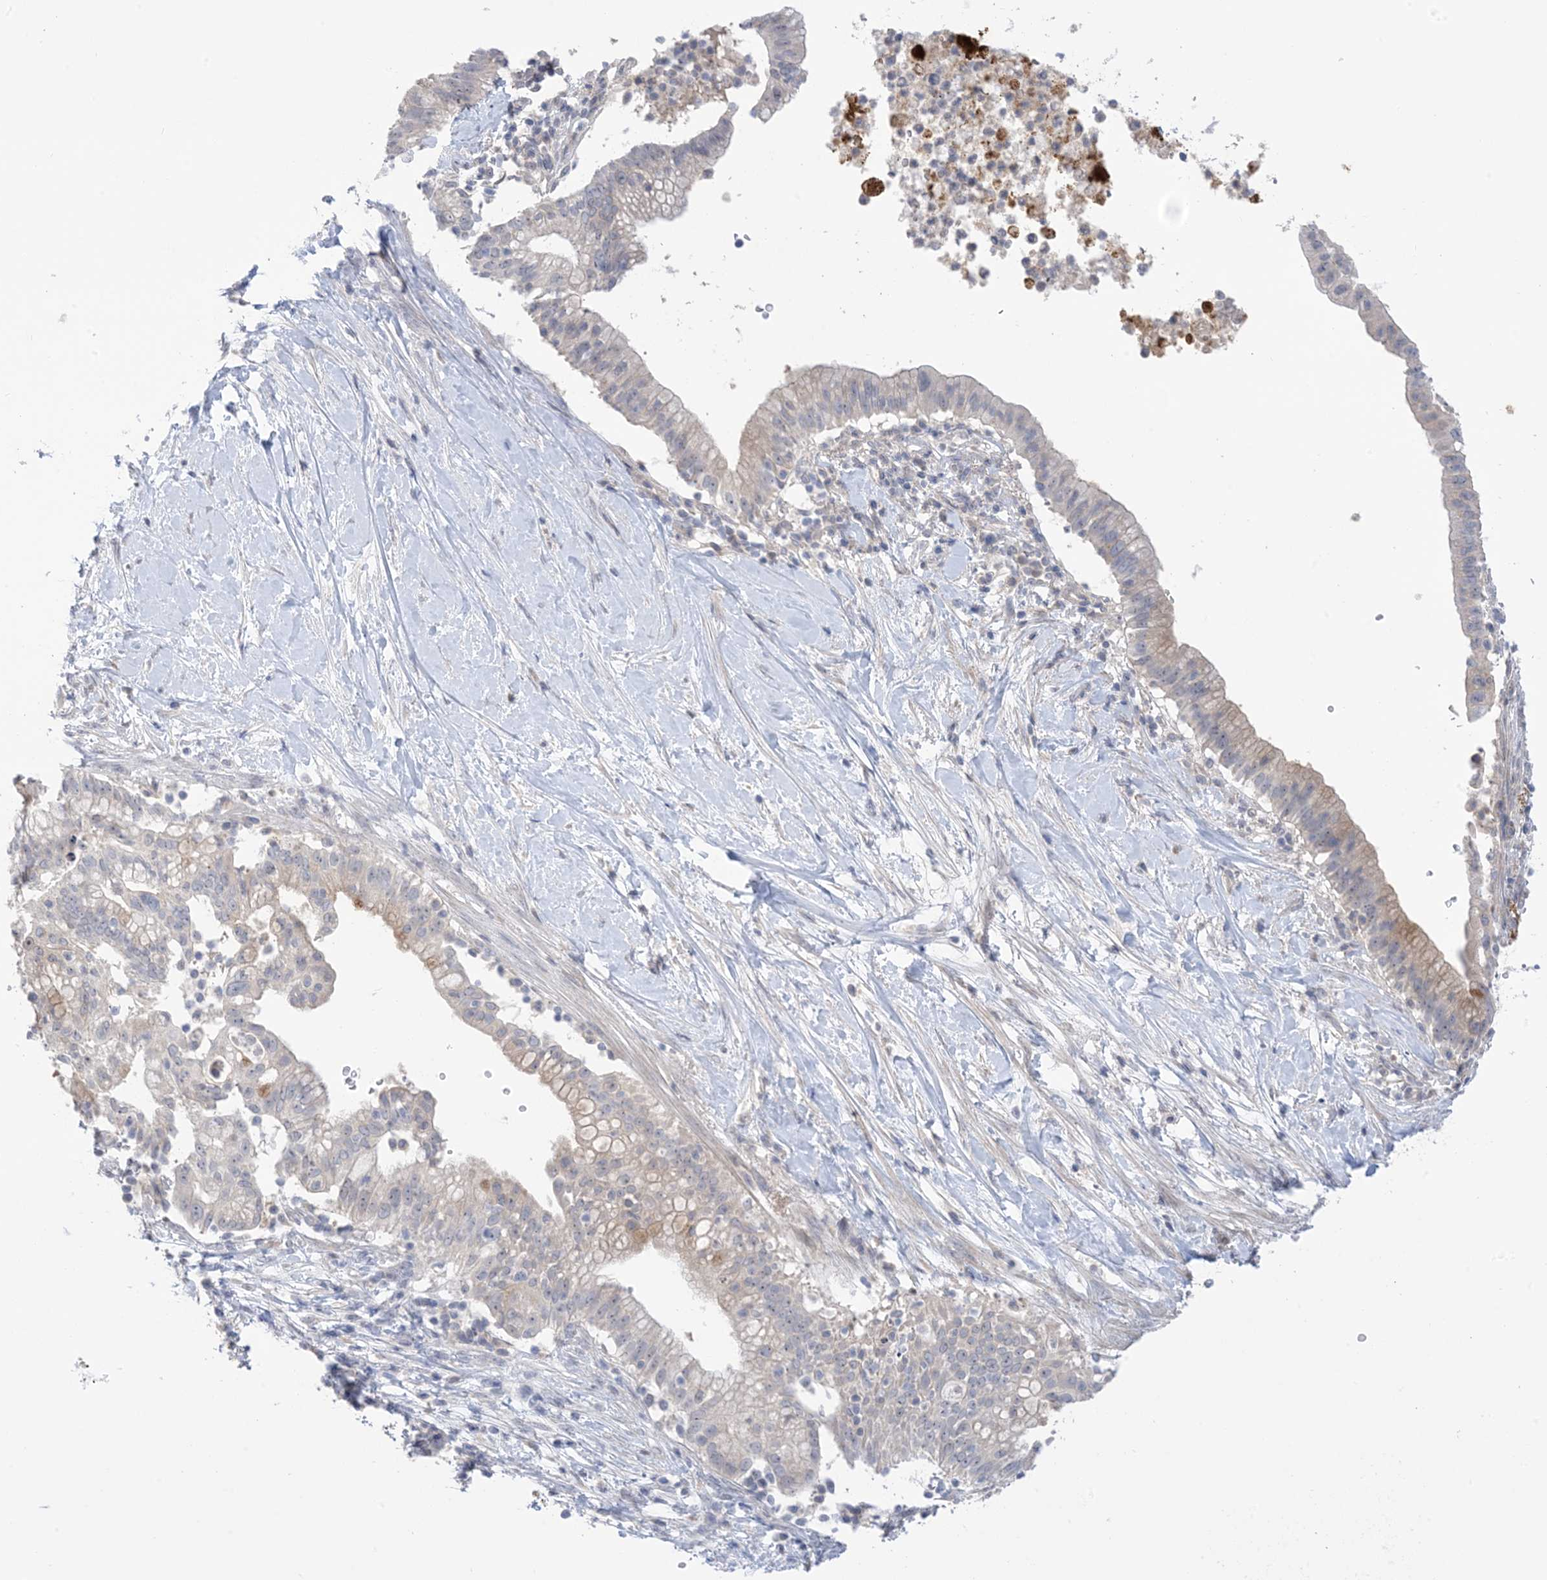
{"staining": {"intensity": "negative", "quantity": "none", "location": "none"}, "tissue": "pancreatic cancer", "cell_type": "Tumor cells", "image_type": "cancer", "snomed": [{"axis": "morphology", "description": "Adenocarcinoma, NOS"}, {"axis": "topography", "description": "Pancreas"}], "caption": "Immunohistochemistry (IHC) image of neoplastic tissue: pancreatic cancer stained with DAB (3,3'-diaminobenzidine) shows no significant protein staining in tumor cells.", "gene": "TTYH1", "patient": {"sex": "male", "age": 68}}